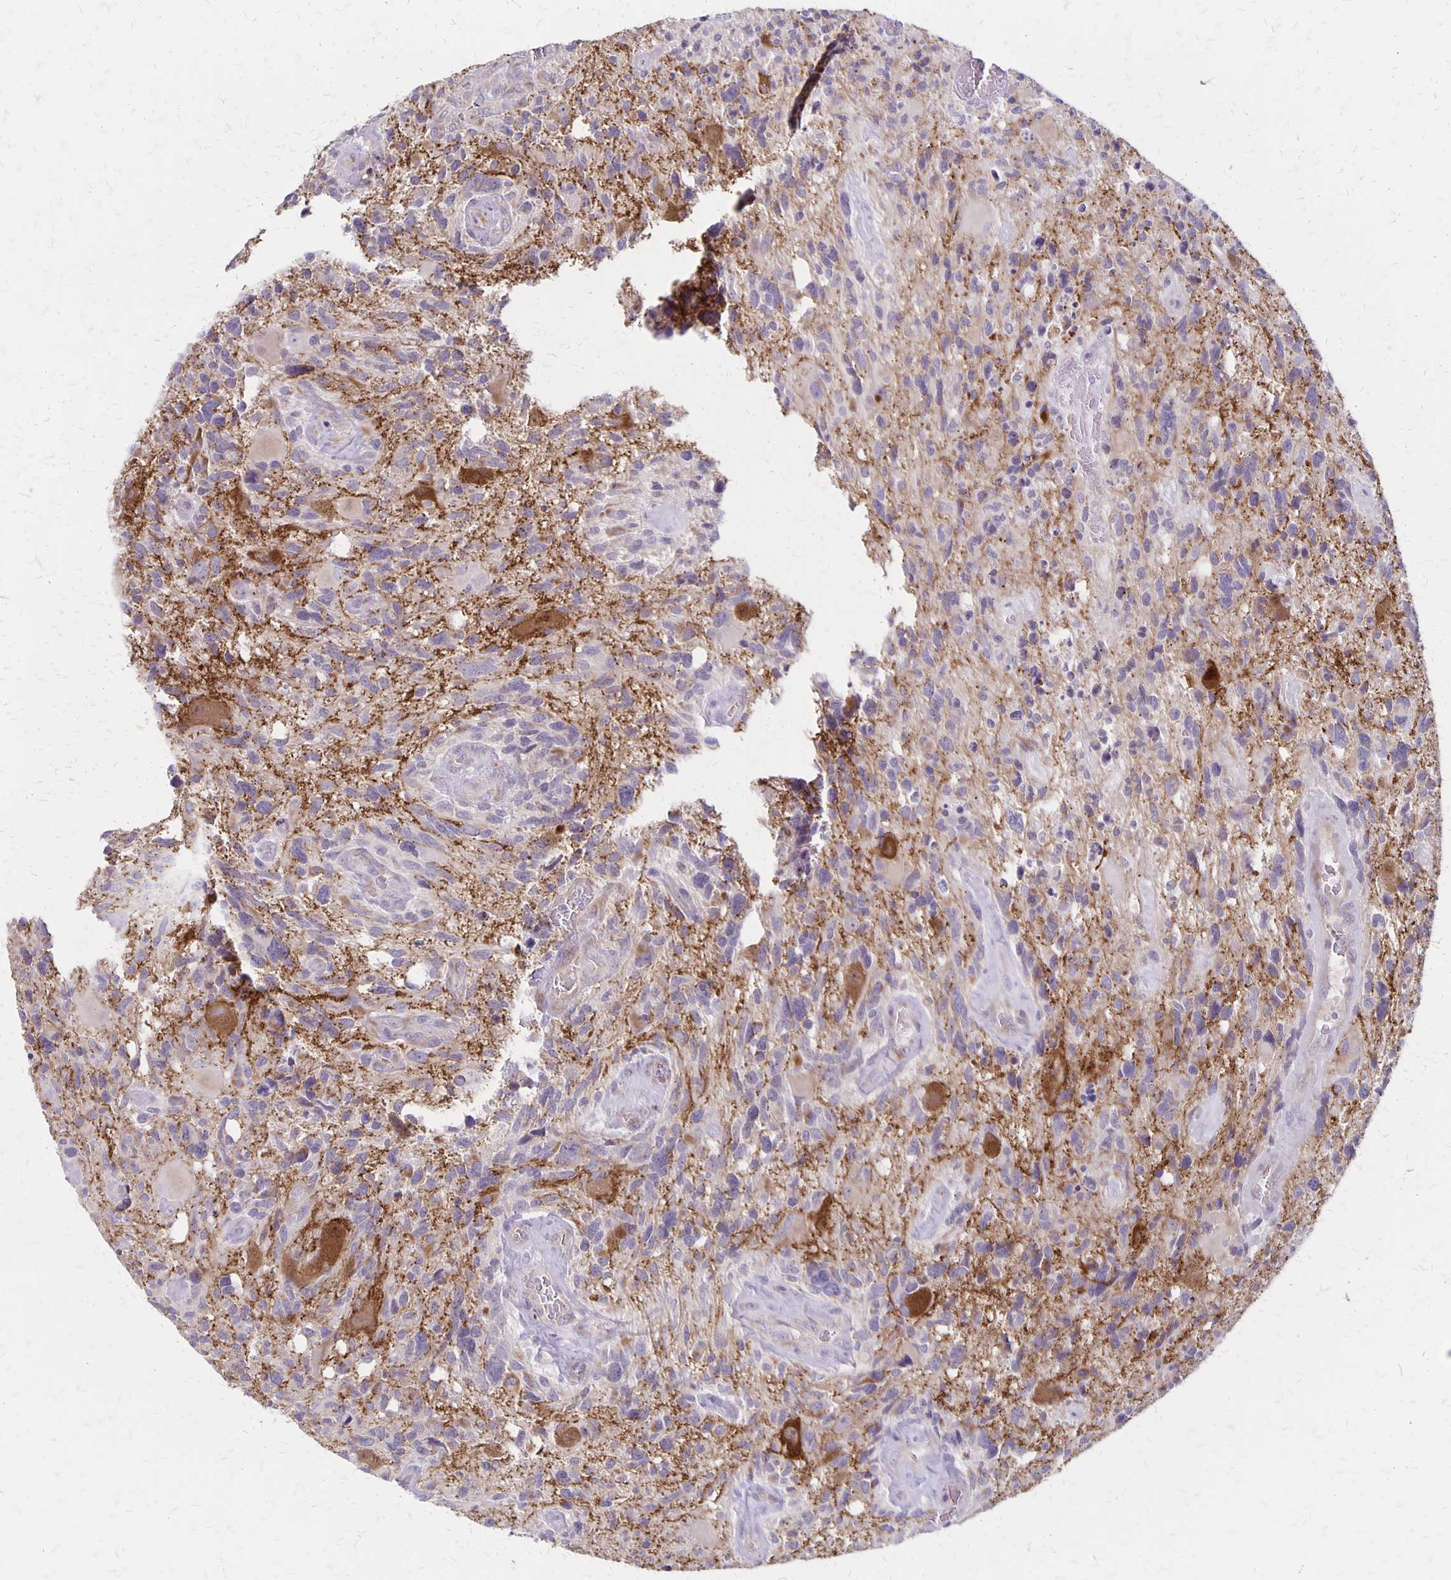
{"staining": {"intensity": "negative", "quantity": "none", "location": "none"}, "tissue": "glioma", "cell_type": "Tumor cells", "image_type": "cancer", "snomed": [{"axis": "morphology", "description": "Glioma, malignant, High grade"}, {"axis": "topography", "description": "Brain"}], "caption": "Tumor cells are negative for brown protein staining in malignant high-grade glioma. (DAB immunohistochemistry, high magnification).", "gene": "HOMER1", "patient": {"sex": "male", "age": 49}}